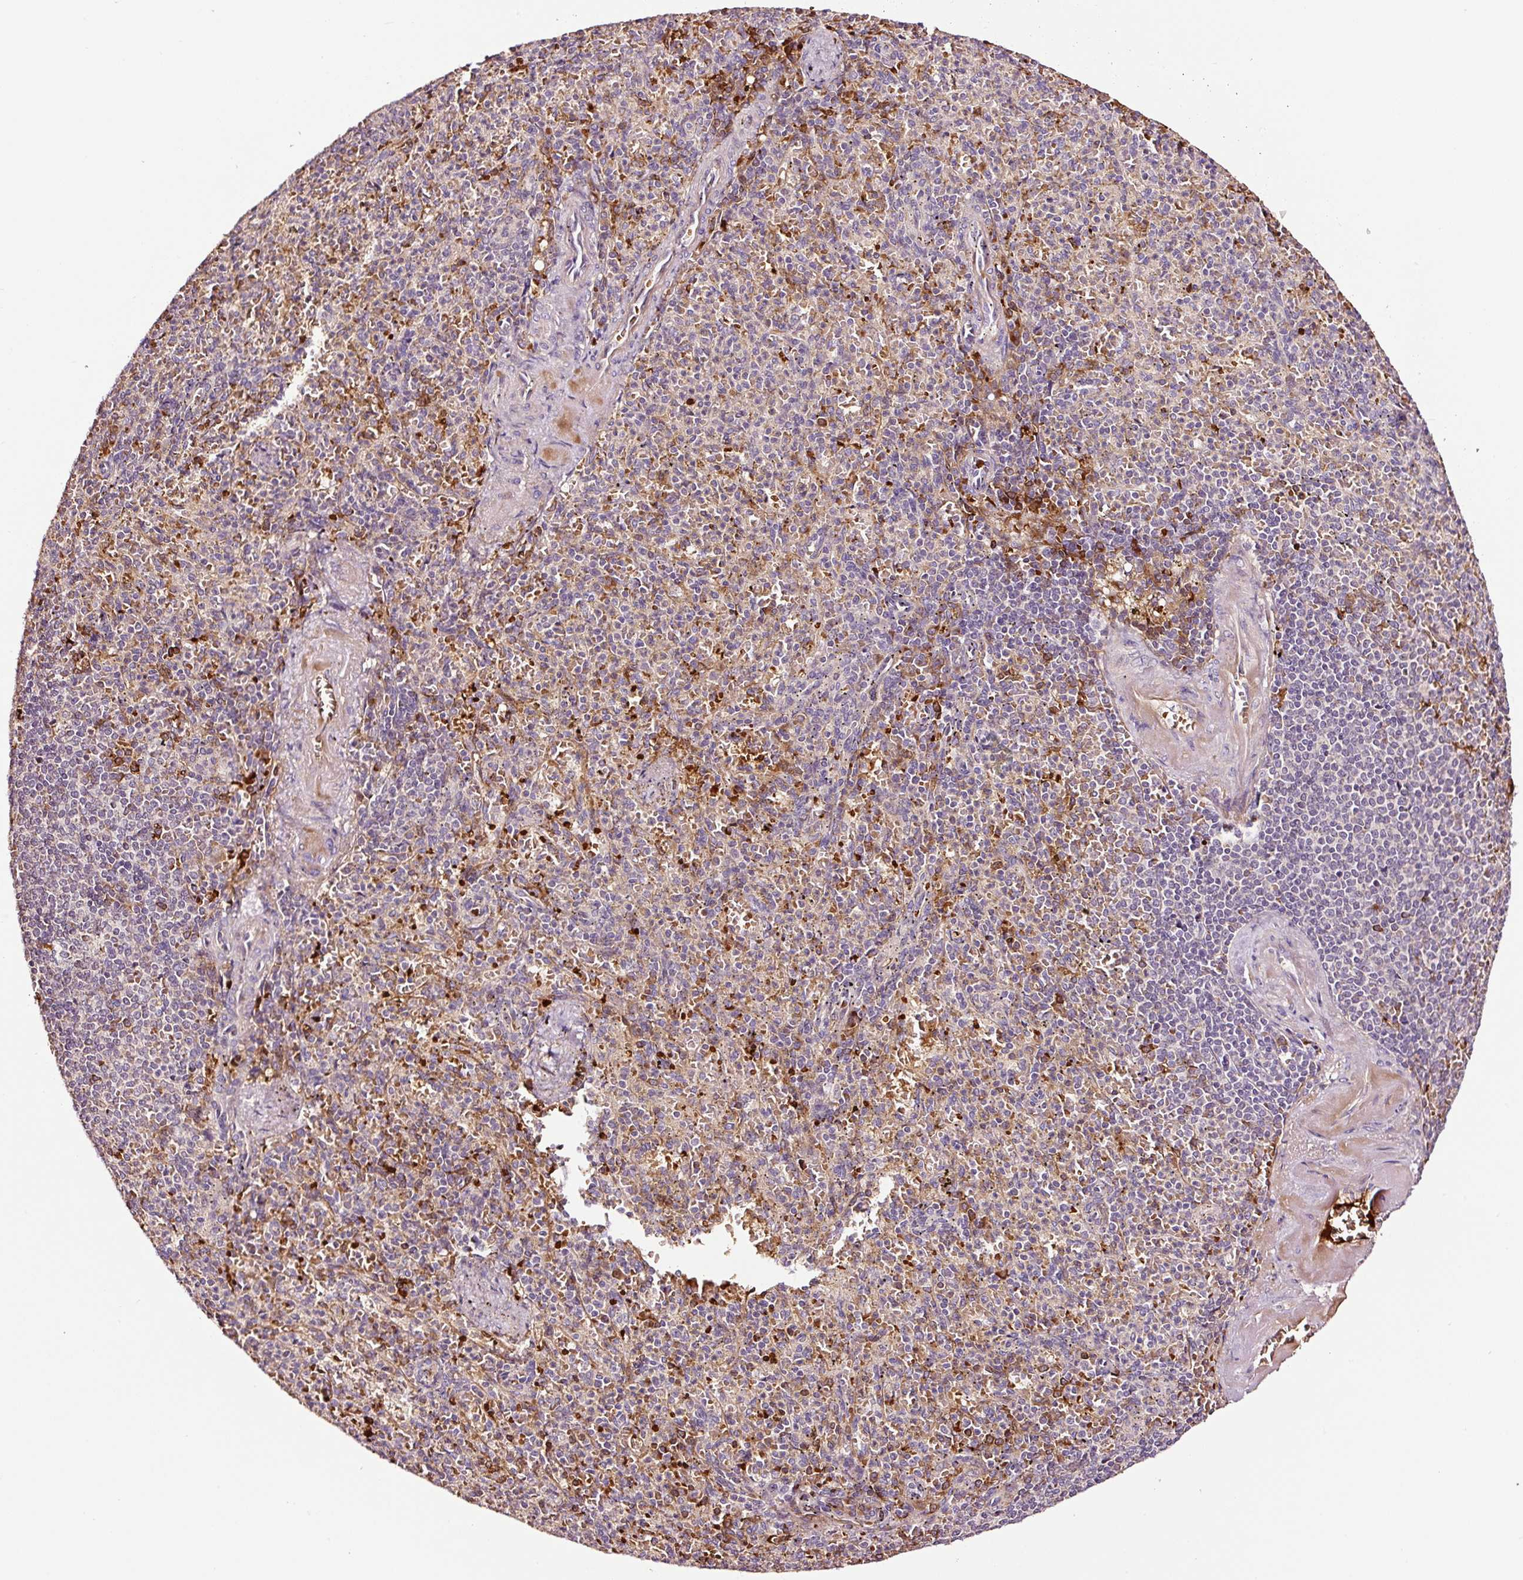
{"staining": {"intensity": "negative", "quantity": "none", "location": "none"}, "tissue": "spleen", "cell_type": "Cells in red pulp", "image_type": "normal", "snomed": [{"axis": "morphology", "description": "Normal tissue, NOS"}, {"axis": "topography", "description": "Spleen"}], "caption": "Protein analysis of unremarkable spleen demonstrates no significant expression in cells in red pulp. (DAB (3,3'-diaminobenzidine) immunohistochemistry (IHC) visualized using brightfield microscopy, high magnification).", "gene": "PGLYRP2", "patient": {"sex": "female", "age": 74}}